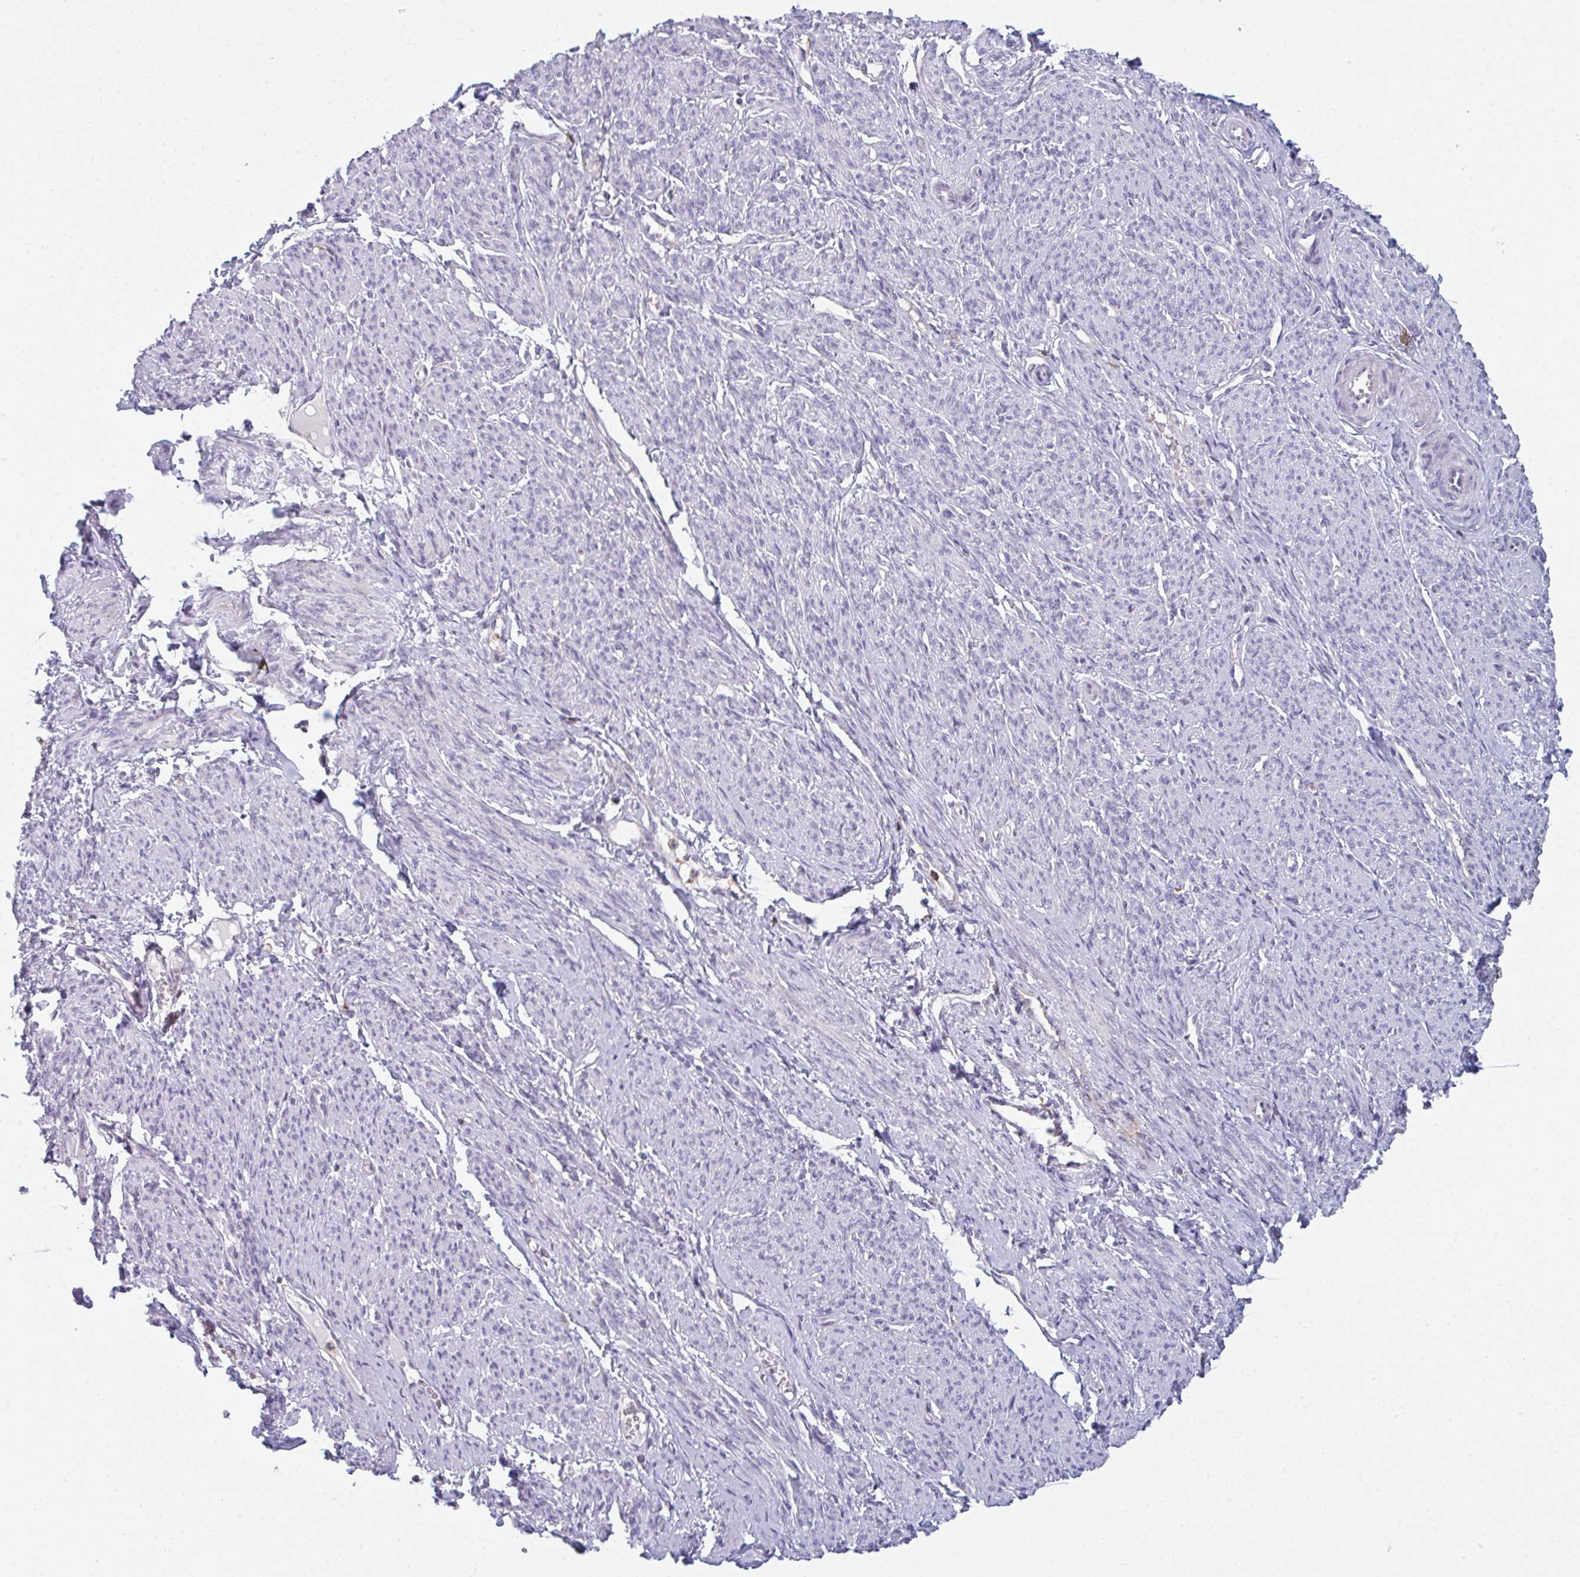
{"staining": {"intensity": "negative", "quantity": "none", "location": "none"}, "tissue": "smooth muscle", "cell_type": "Smooth muscle cells", "image_type": "normal", "snomed": [{"axis": "morphology", "description": "Normal tissue, NOS"}, {"axis": "topography", "description": "Smooth muscle"}], "caption": "Immunohistochemical staining of benign human smooth muscle displays no significant staining in smooth muscle cells. Brightfield microscopy of immunohistochemistry (IHC) stained with DAB (brown) and hematoxylin (blue), captured at high magnification.", "gene": "CD80", "patient": {"sex": "female", "age": 65}}